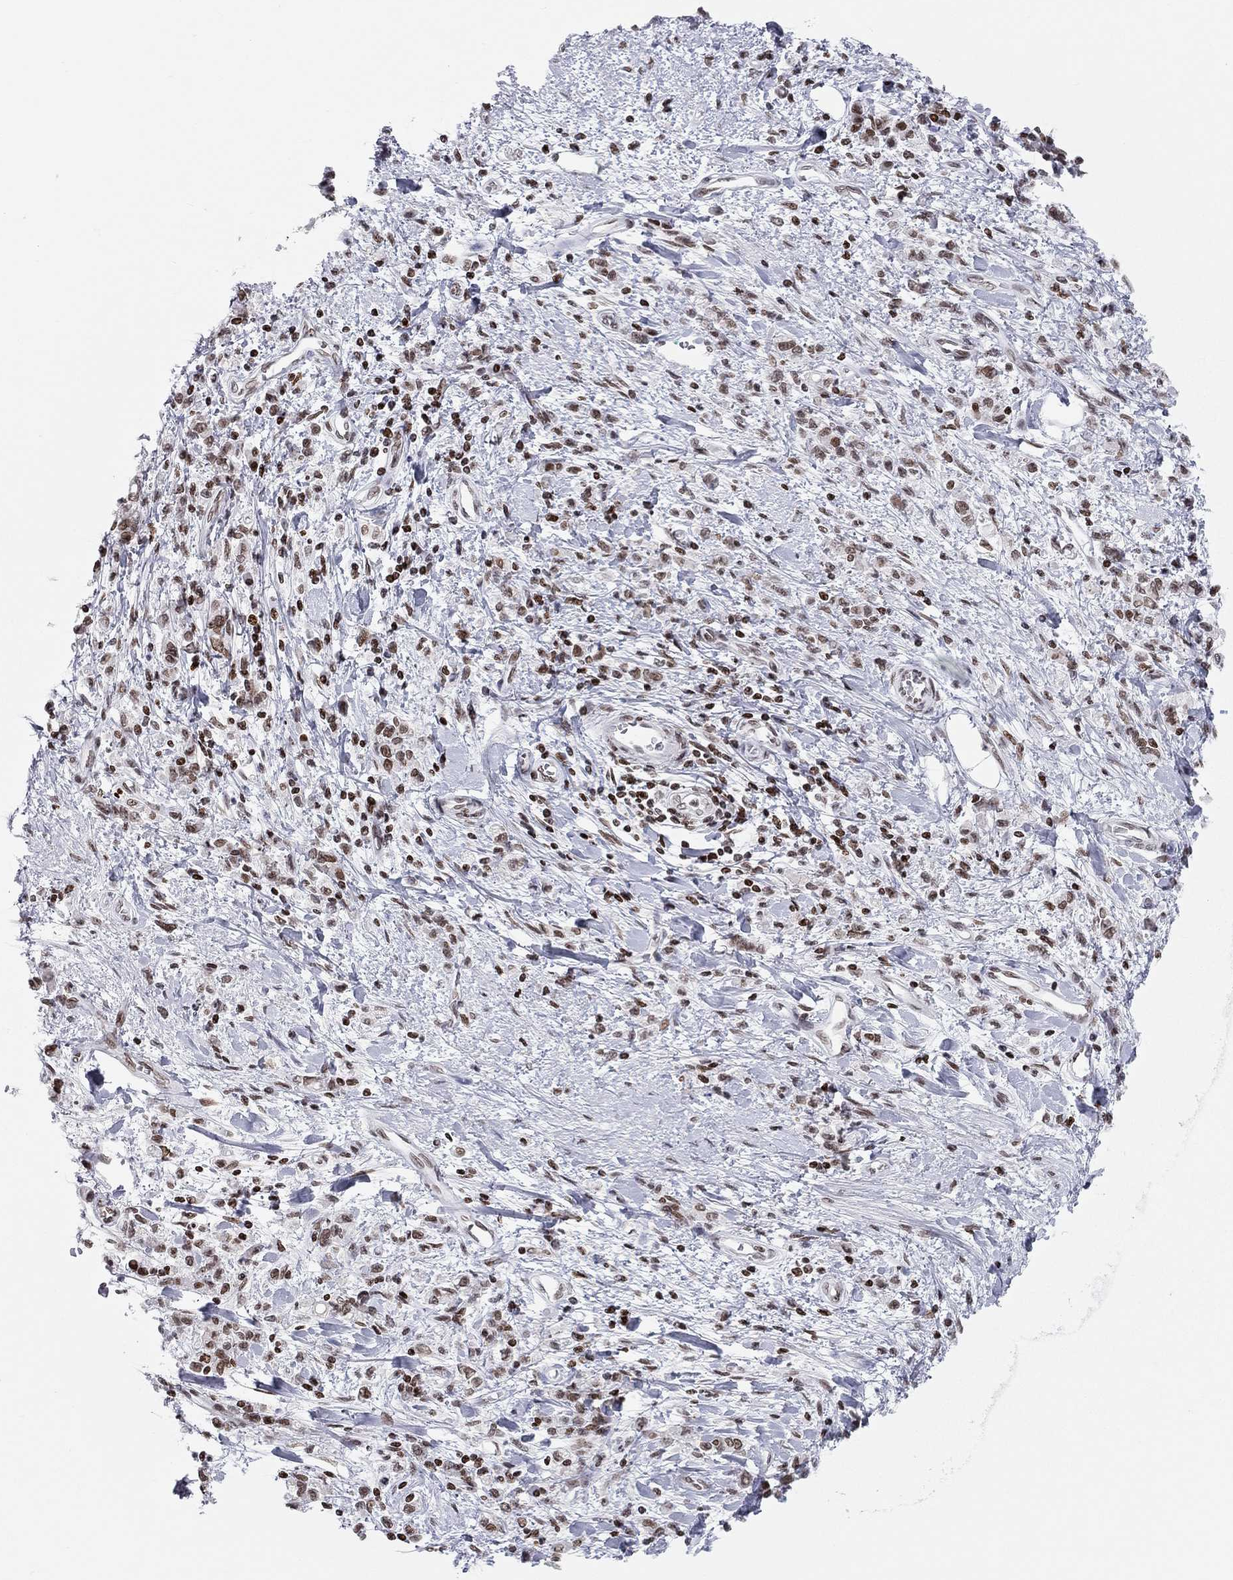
{"staining": {"intensity": "moderate", "quantity": ">75%", "location": "nuclear"}, "tissue": "stomach cancer", "cell_type": "Tumor cells", "image_type": "cancer", "snomed": [{"axis": "morphology", "description": "Adenocarcinoma, NOS"}, {"axis": "topography", "description": "Stomach"}], "caption": "DAB (3,3'-diaminobenzidine) immunohistochemical staining of human stomach cancer (adenocarcinoma) demonstrates moderate nuclear protein expression in approximately >75% of tumor cells. (IHC, brightfield microscopy, high magnification).", "gene": "H2AX", "patient": {"sex": "male", "age": 77}}